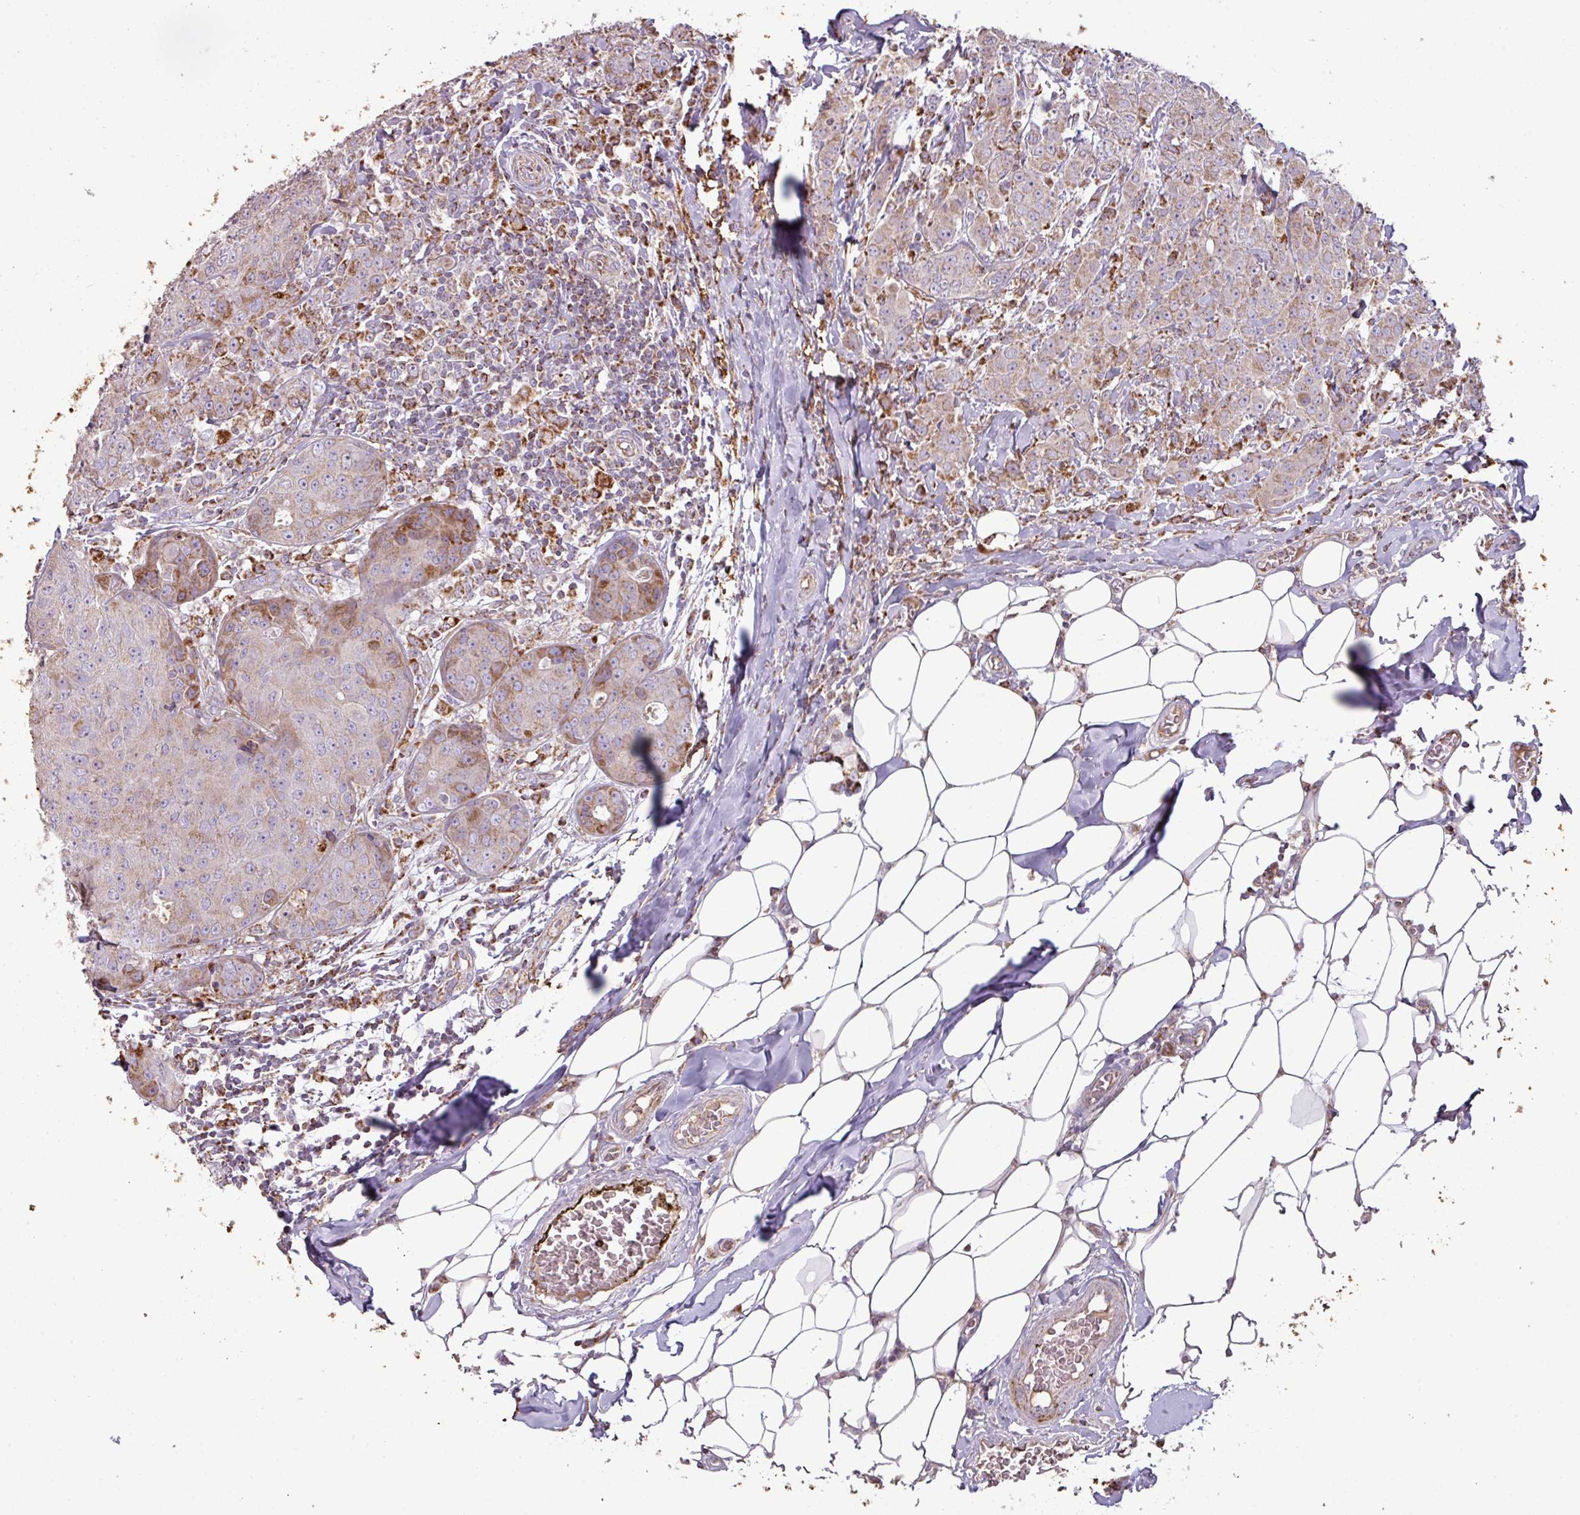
{"staining": {"intensity": "moderate", "quantity": "25%-75%", "location": "cytoplasmic/membranous"}, "tissue": "breast cancer", "cell_type": "Tumor cells", "image_type": "cancer", "snomed": [{"axis": "morphology", "description": "Duct carcinoma"}, {"axis": "topography", "description": "Breast"}], "caption": "Immunohistochemistry of breast infiltrating ductal carcinoma displays medium levels of moderate cytoplasmic/membranous staining in approximately 25%-75% of tumor cells.", "gene": "SQOR", "patient": {"sex": "female", "age": 43}}